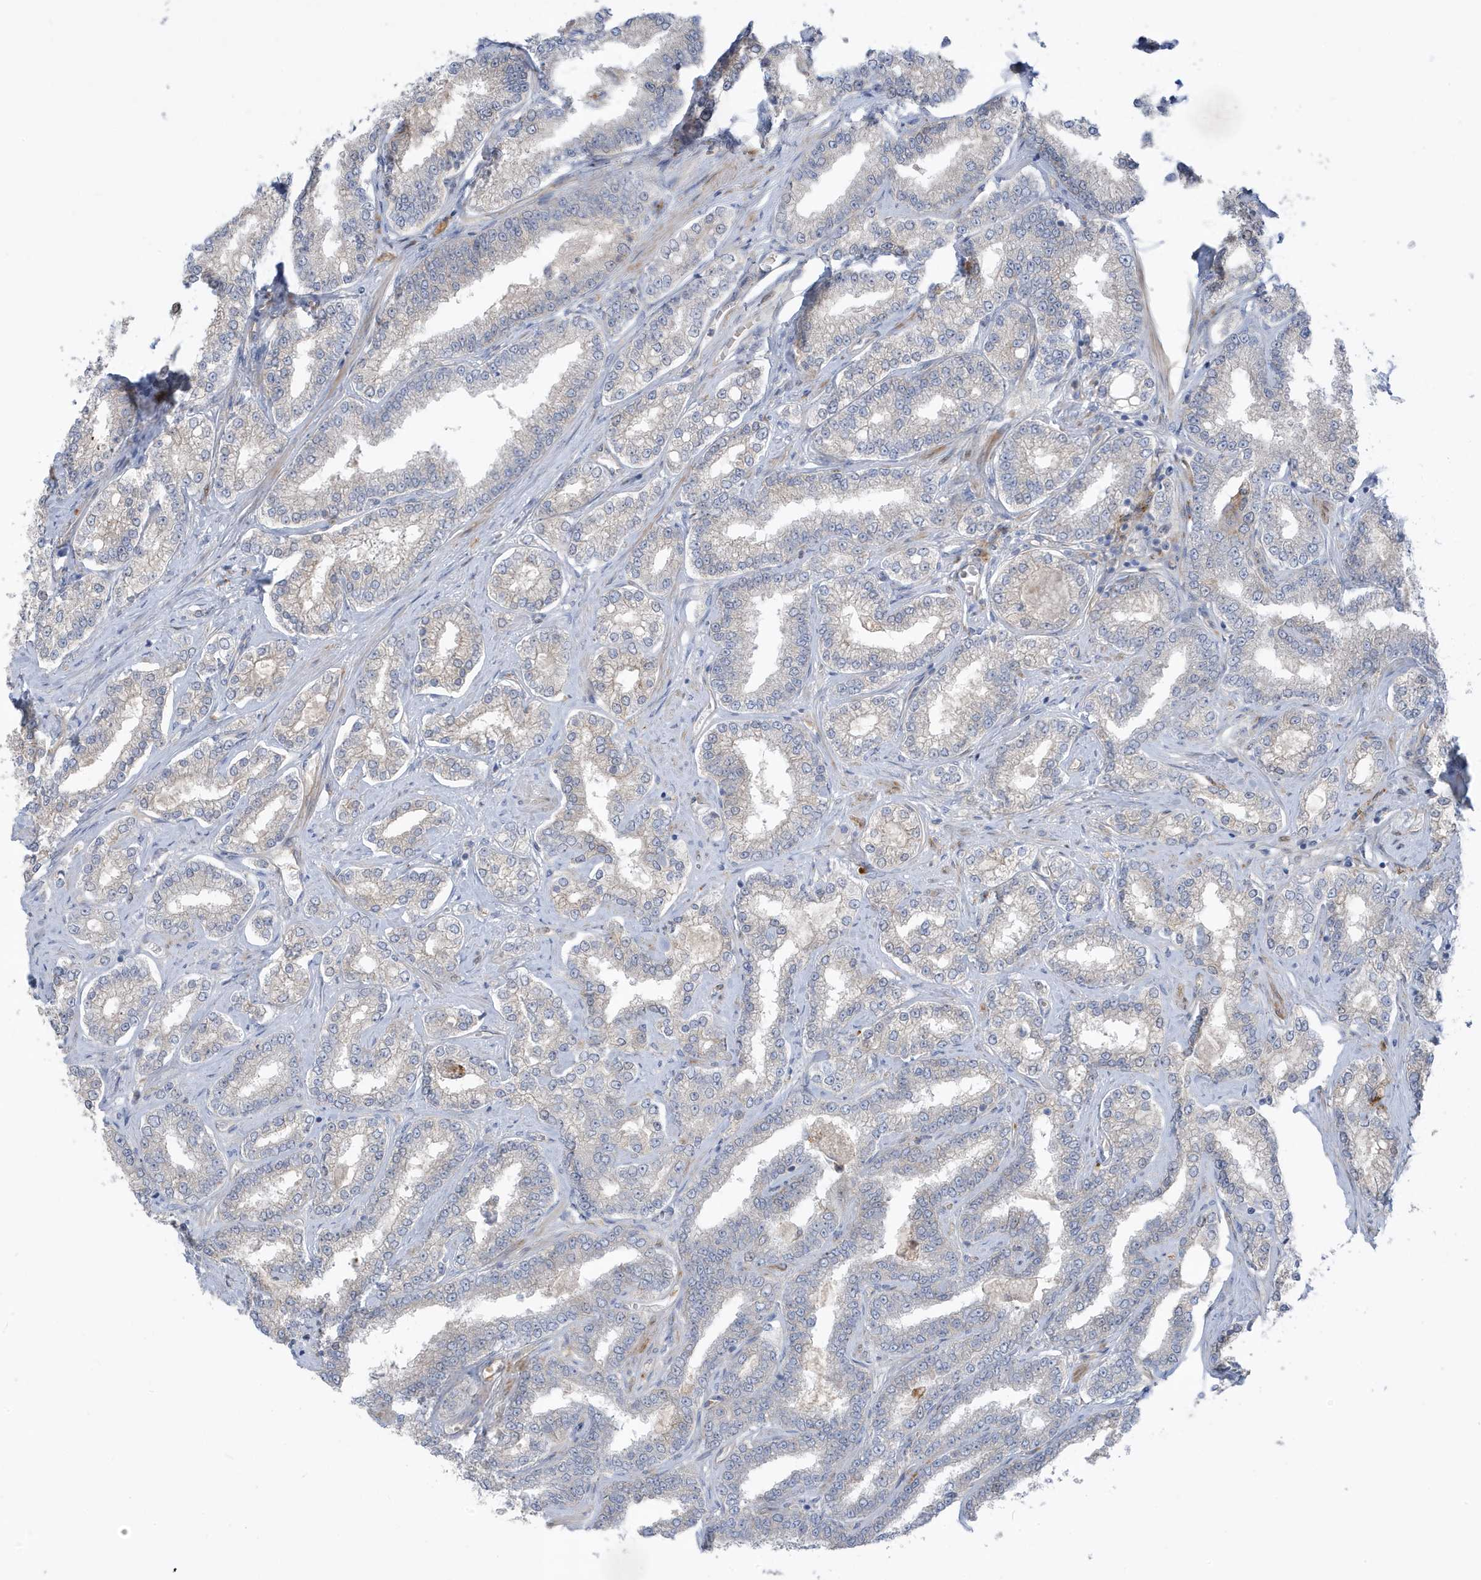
{"staining": {"intensity": "negative", "quantity": "none", "location": "none"}, "tissue": "prostate cancer", "cell_type": "Tumor cells", "image_type": "cancer", "snomed": [{"axis": "morphology", "description": "Normal tissue, NOS"}, {"axis": "morphology", "description": "Adenocarcinoma, High grade"}, {"axis": "topography", "description": "Prostate"}], "caption": "Tumor cells are negative for brown protein staining in prostate cancer. (Brightfield microscopy of DAB immunohistochemistry at high magnification).", "gene": "ATP13A5", "patient": {"sex": "male", "age": 83}}